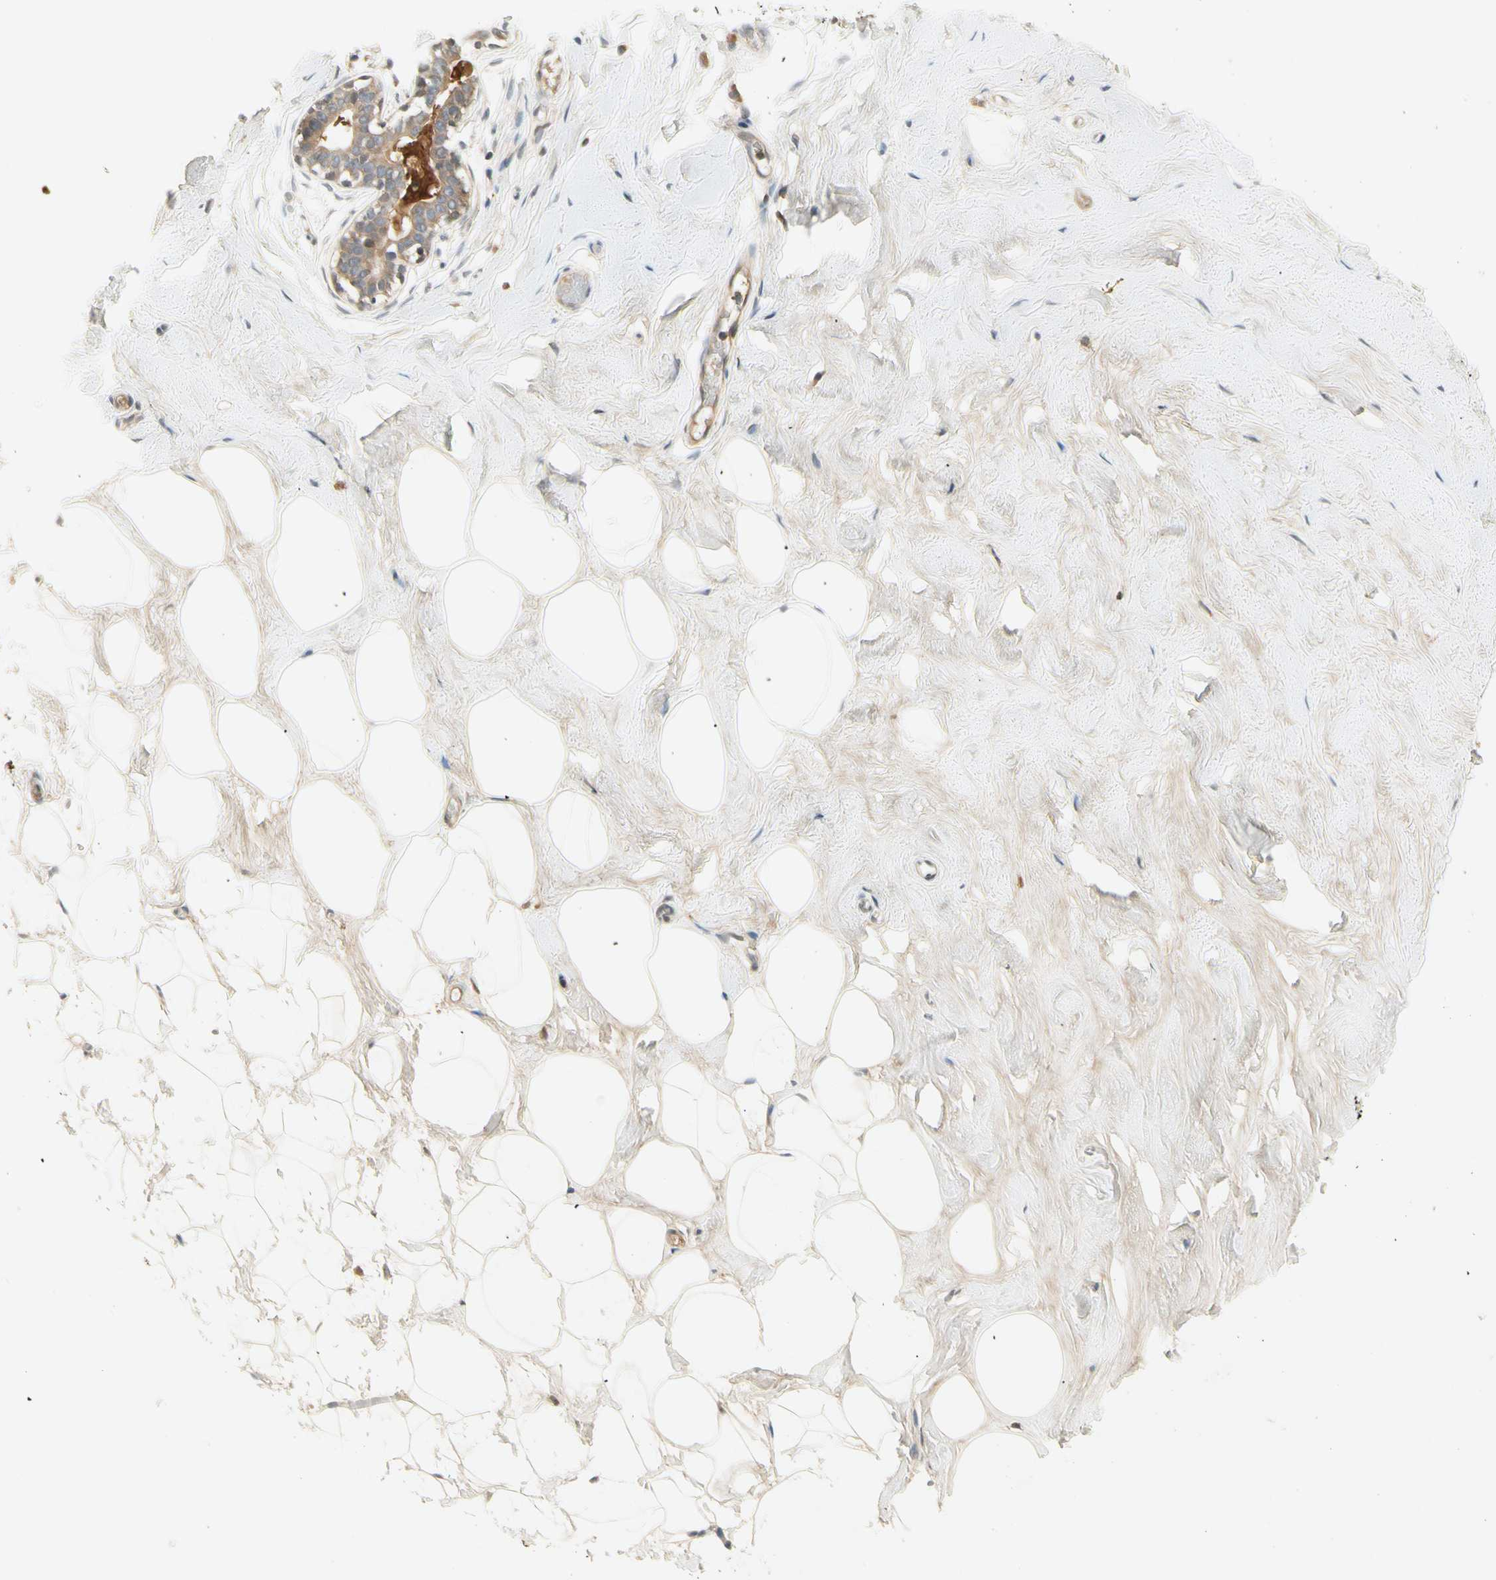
{"staining": {"intensity": "weak", "quantity": "25%-75%", "location": "cytoplasmic/membranous"}, "tissue": "breast", "cell_type": "Adipocytes", "image_type": "normal", "snomed": [{"axis": "morphology", "description": "Normal tissue, NOS"}, {"axis": "topography", "description": "Breast"}], "caption": "IHC histopathology image of unremarkable human breast stained for a protein (brown), which demonstrates low levels of weak cytoplasmic/membranous positivity in approximately 25%-75% of adipocytes.", "gene": "CCL4", "patient": {"sex": "female", "age": 23}}